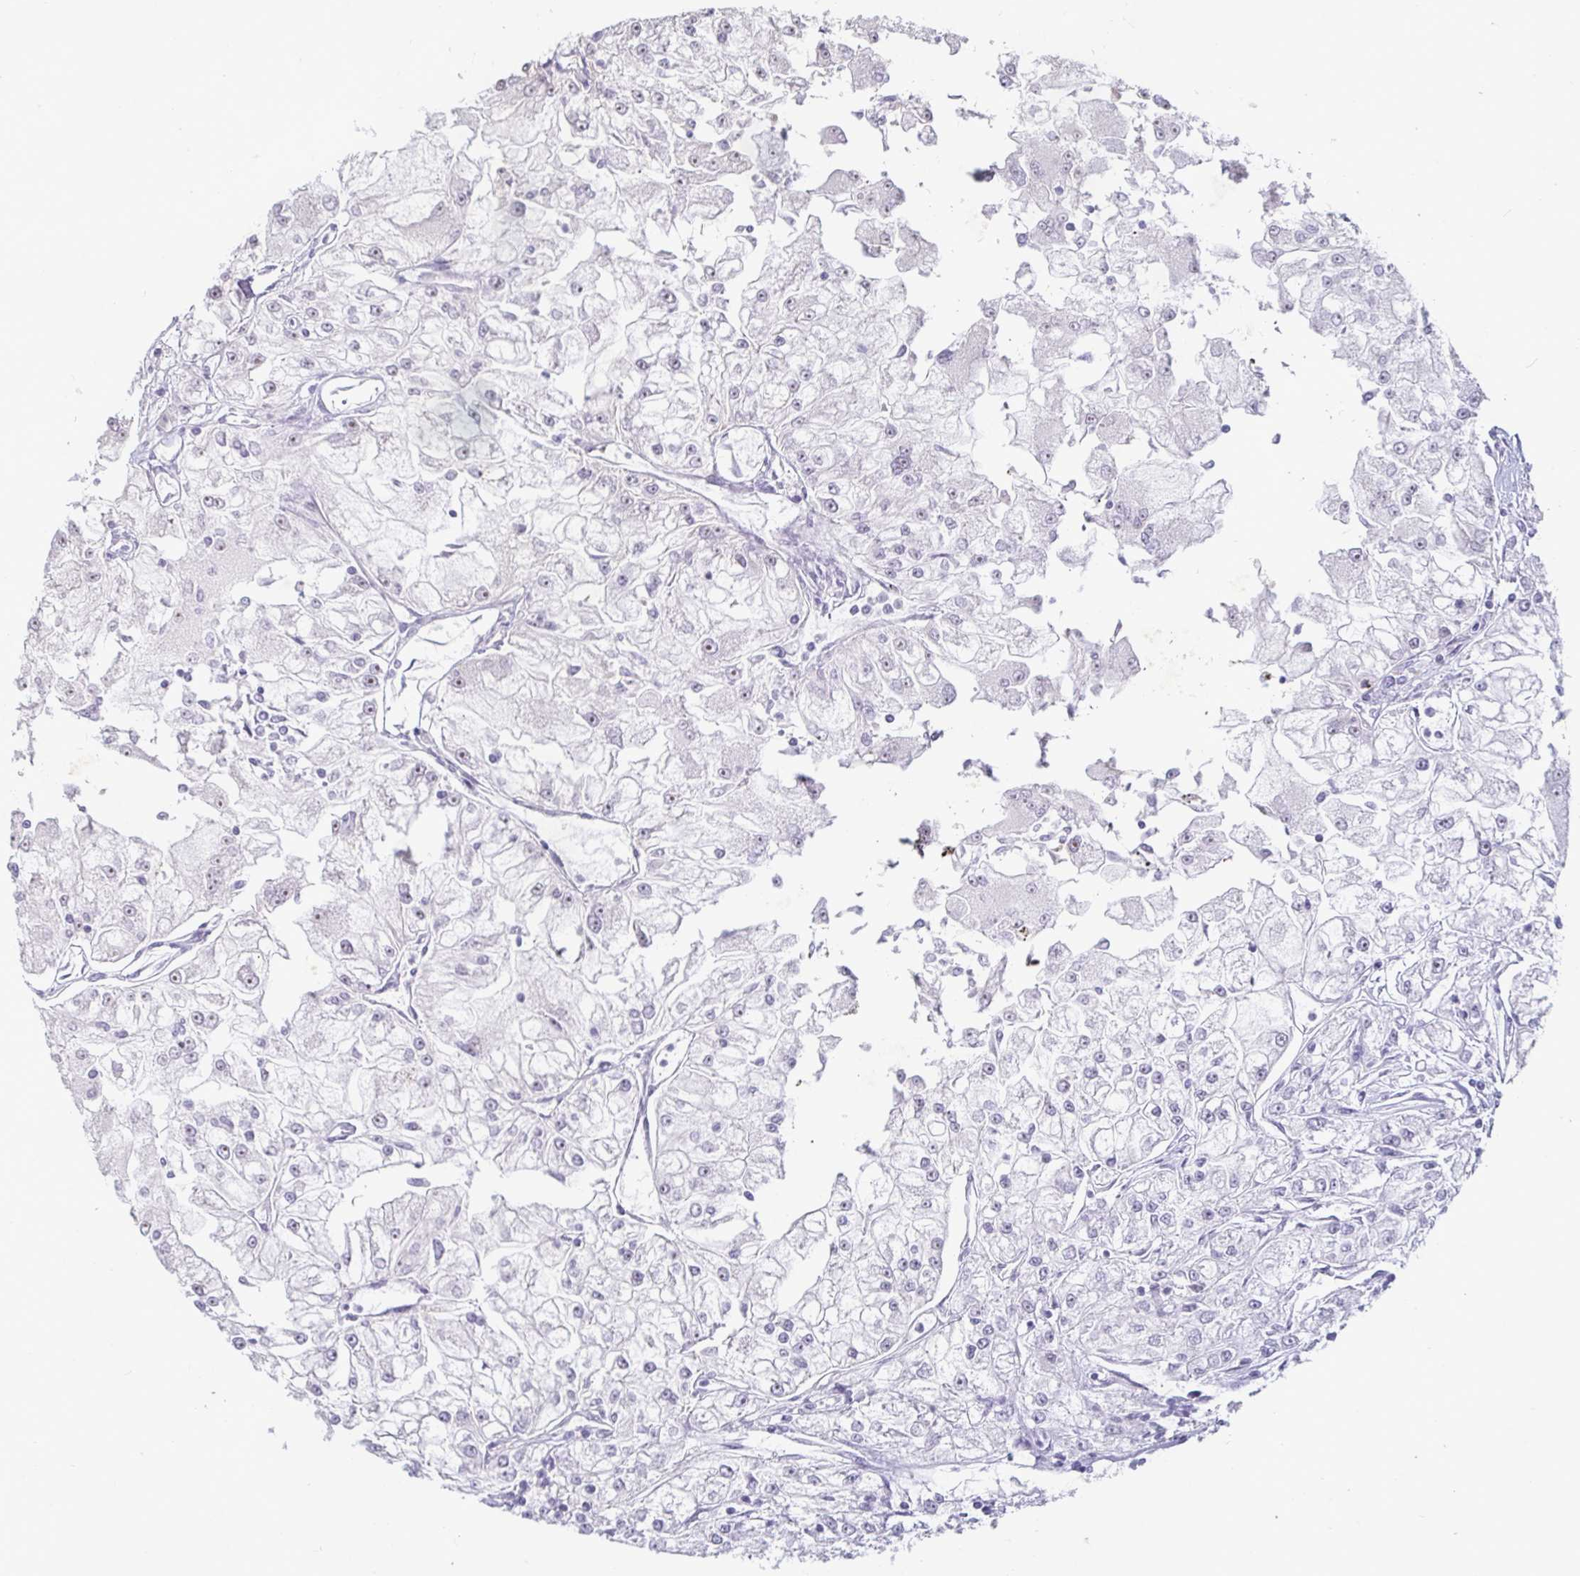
{"staining": {"intensity": "weak", "quantity": "<25%", "location": "nuclear"}, "tissue": "renal cancer", "cell_type": "Tumor cells", "image_type": "cancer", "snomed": [{"axis": "morphology", "description": "Adenocarcinoma, NOS"}, {"axis": "topography", "description": "Kidney"}], "caption": "Tumor cells are negative for protein expression in human adenocarcinoma (renal). Nuclei are stained in blue.", "gene": "CR2", "patient": {"sex": "female", "age": 72}}